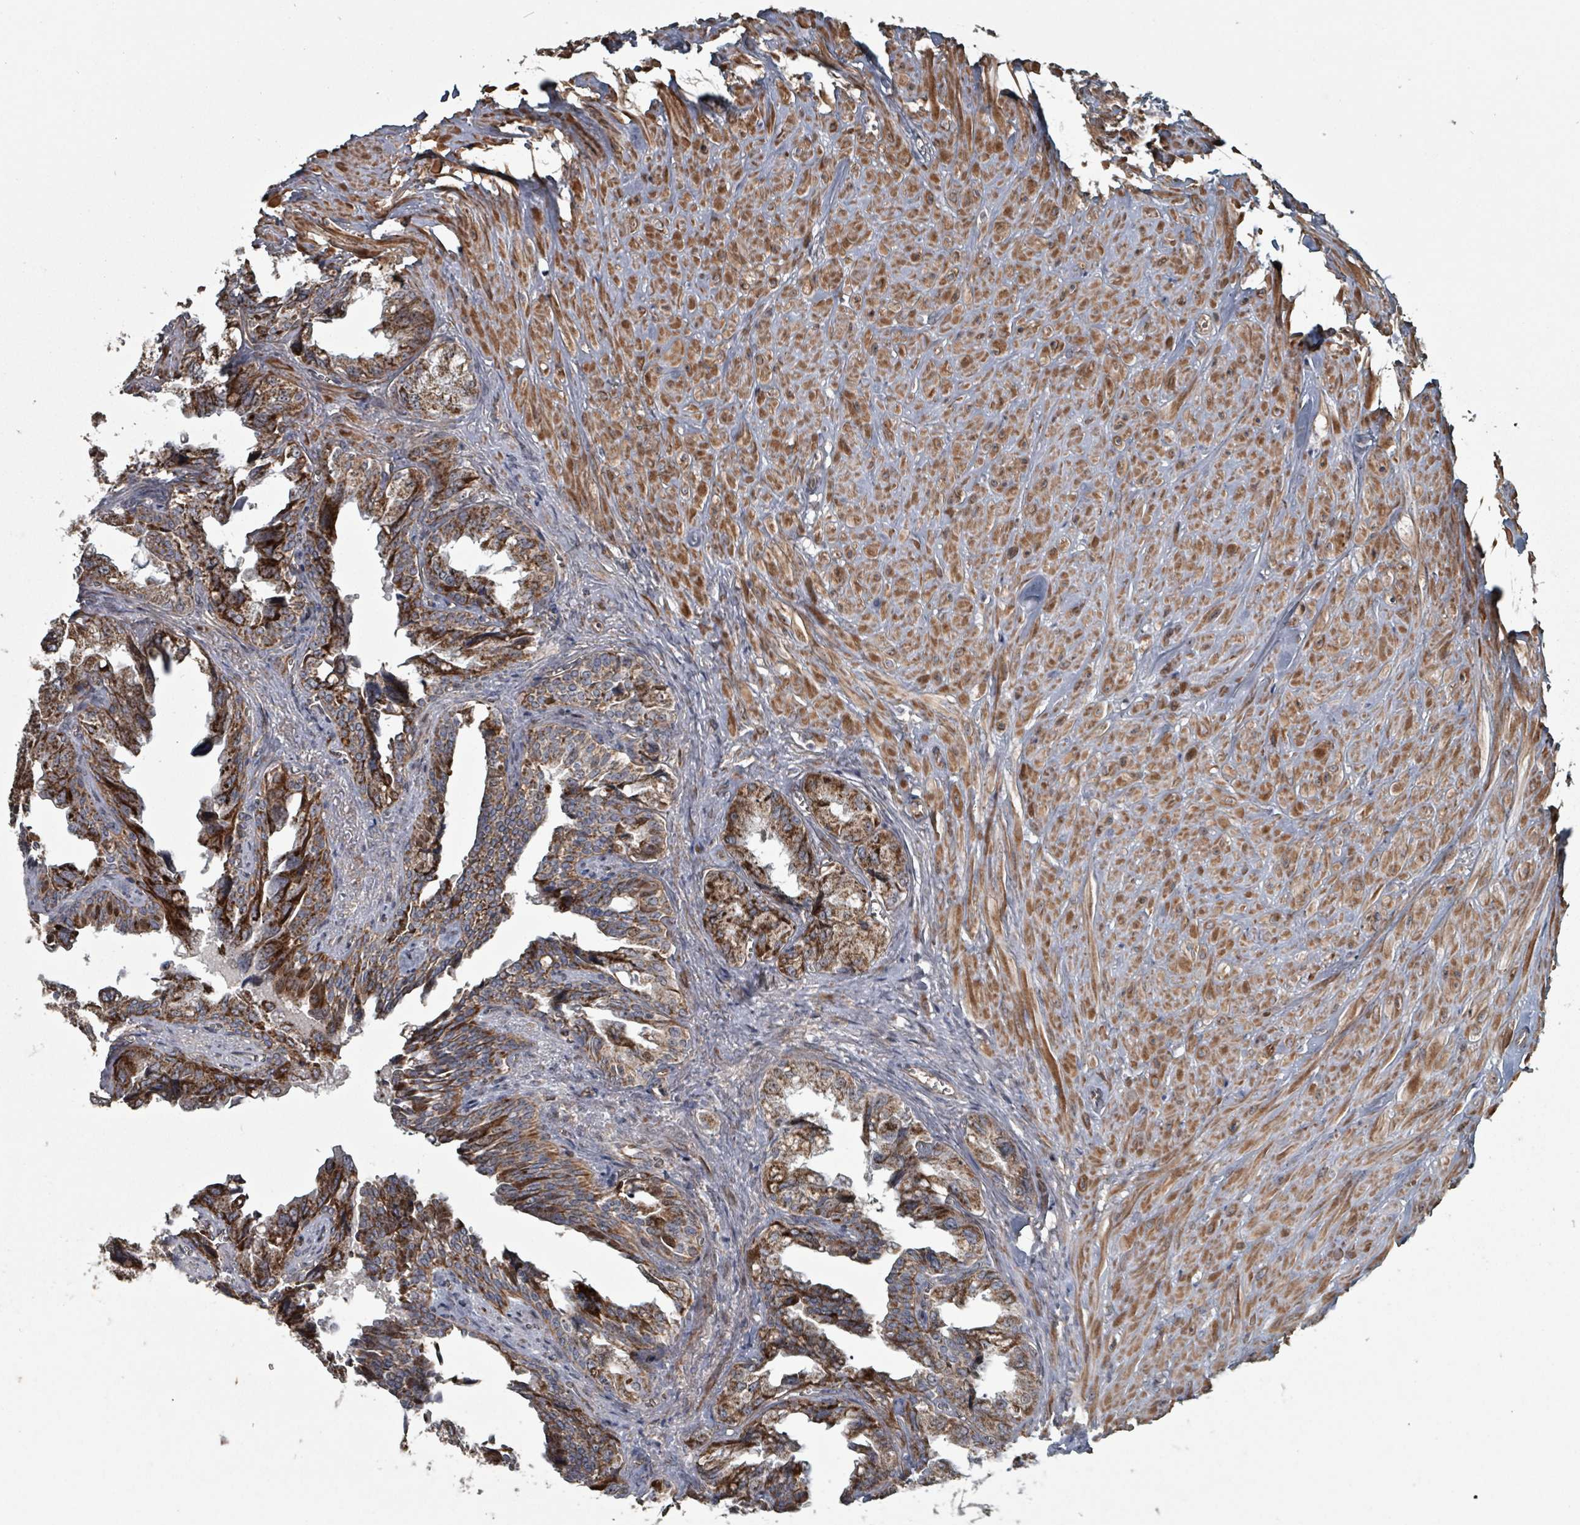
{"staining": {"intensity": "strong", "quantity": ">75%", "location": "cytoplasmic/membranous"}, "tissue": "seminal vesicle", "cell_type": "Glandular cells", "image_type": "normal", "snomed": [{"axis": "morphology", "description": "Normal tissue, NOS"}, {"axis": "topography", "description": "Seminal veicle"}], "caption": "Protein staining by IHC exhibits strong cytoplasmic/membranous positivity in about >75% of glandular cells in unremarkable seminal vesicle. (Stains: DAB (3,3'-diaminobenzidine) in brown, nuclei in blue, Microscopy: brightfield microscopy at high magnification).", "gene": "MRPL4", "patient": {"sex": "male", "age": 67}}